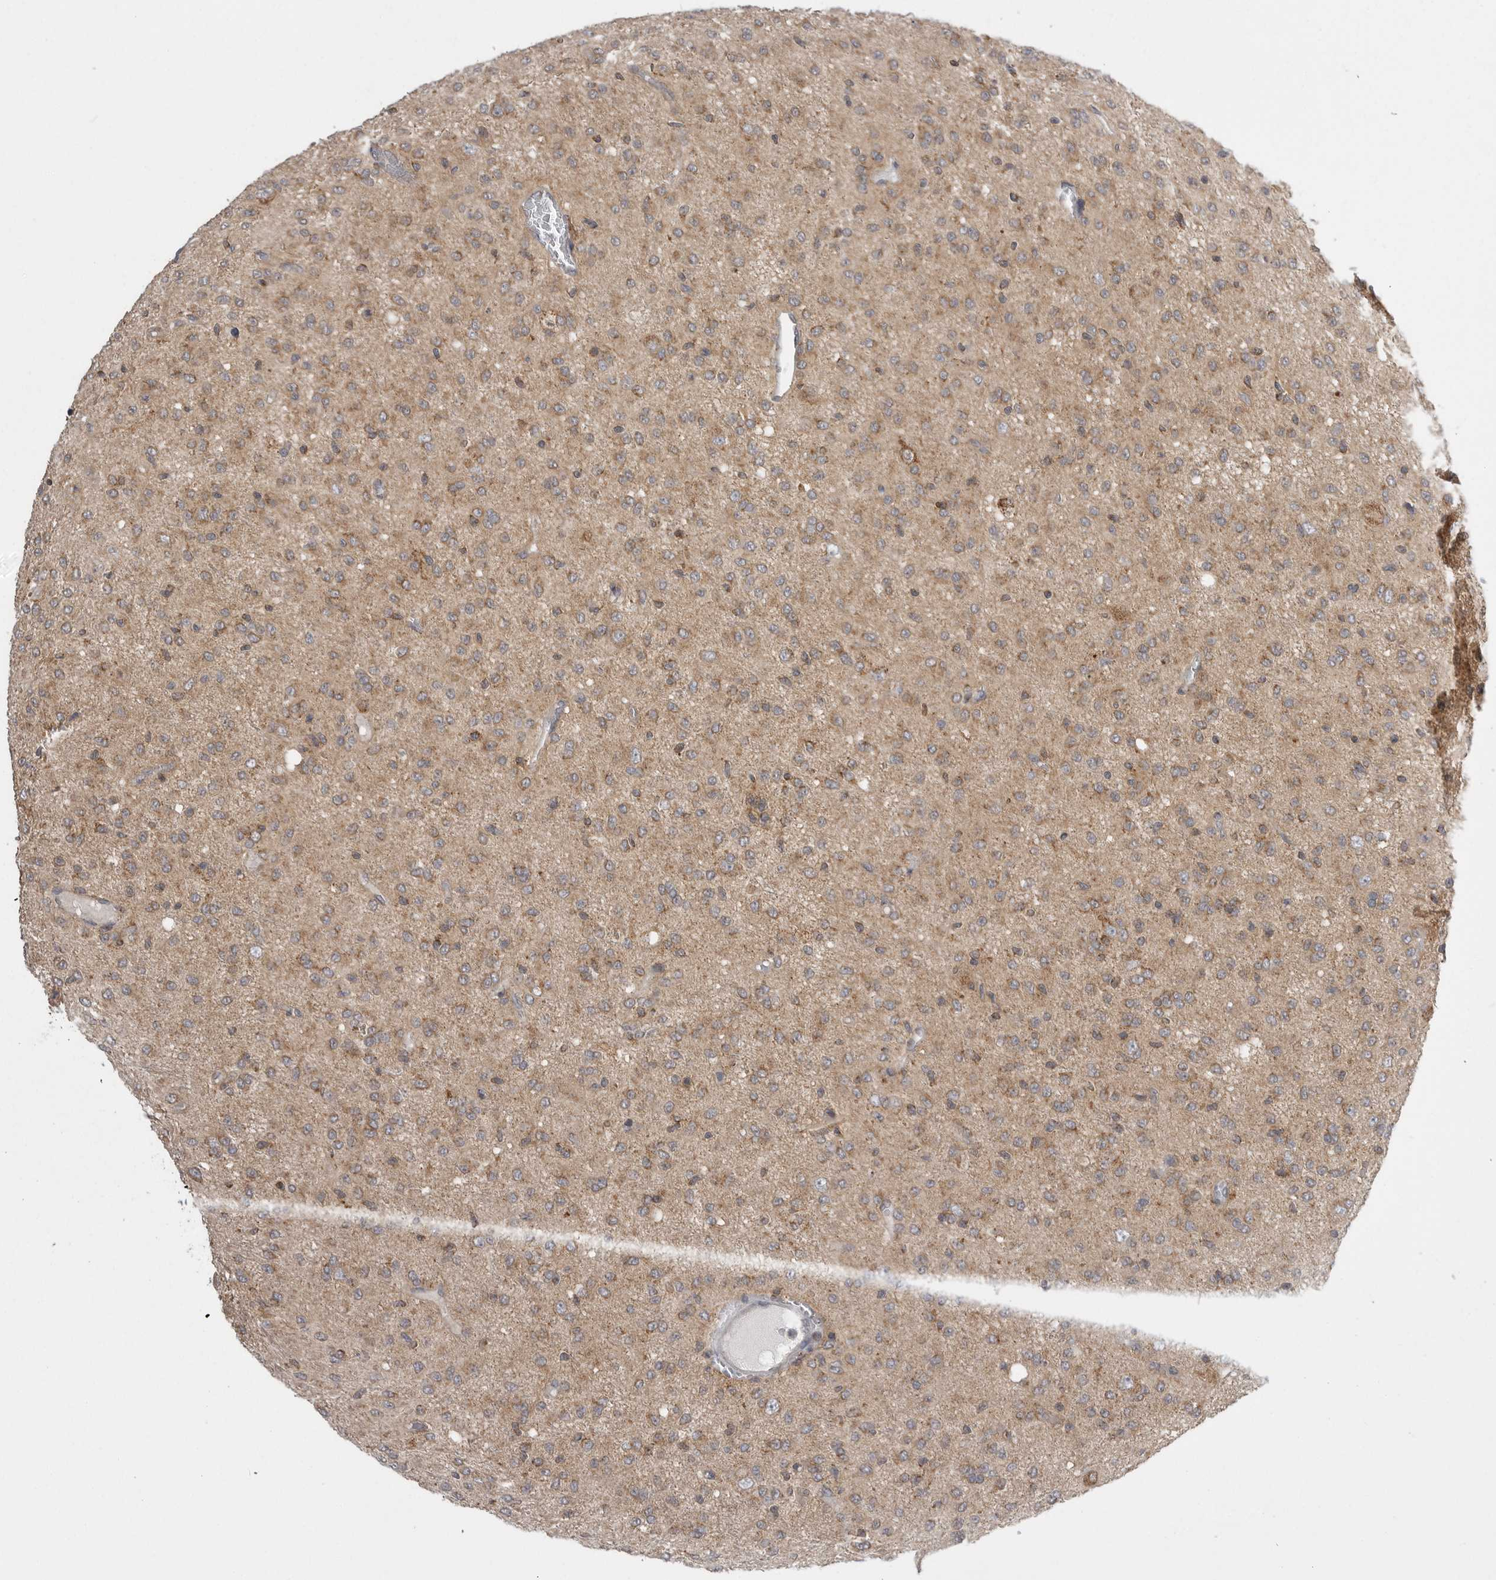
{"staining": {"intensity": "weak", "quantity": ">75%", "location": "cytoplasmic/membranous"}, "tissue": "glioma", "cell_type": "Tumor cells", "image_type": "cancer", "snomed": [{"axis": "morphology", "description": "Glioma, malignant, High grade"}, {"axis": "topography", "description": "Brain"}], "caption": "Malignant high-grade glioma stained with DAB (3,3'-diaminobenzidine) immunohistochemistry (IHC) displays low levels of weak cytoplasmic/membranous expression in about >75% of tumor cells.", "gene": "KYAT3", "patient": {"sex": "female", "age": 59}}